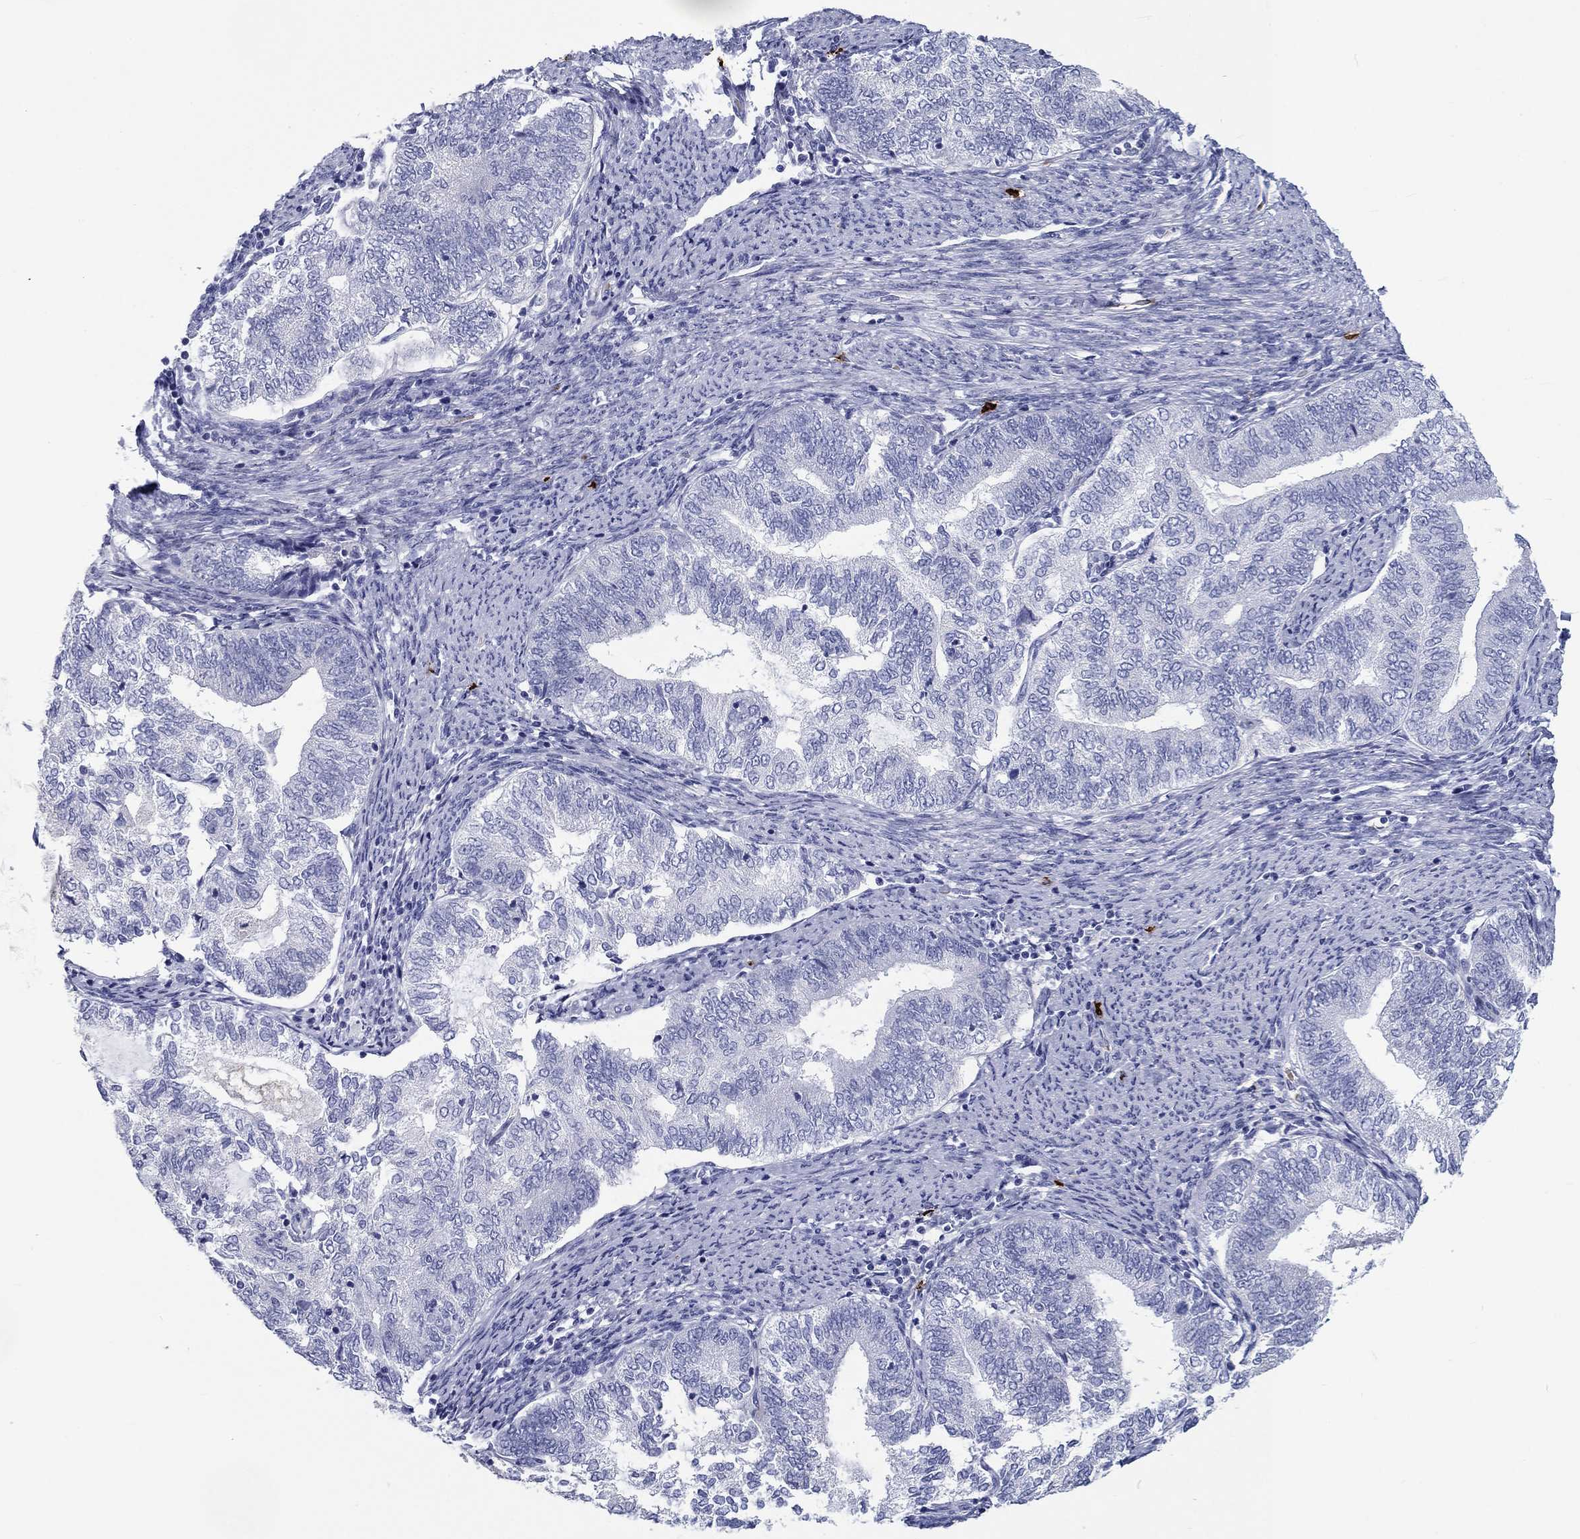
{"staining": {"intensity": "negative", "quantity": "none", "location": "none"}, "tissue": "endometrial cancer", "cell_type": "Tumor cells", "image_type": "cancer", "snomed": [{"axis": "morphology", "description": "Adenocarcinoma, NOS"}, {"axis": "topography", "description": "Endometrium"}], "caption": "Histopathology image shows no significant protein expression in tumor cells of endometrial cancer (adenocarcinoma).", "gene": "CD40LG", "patient": {"sex": "female", "age": 65}}